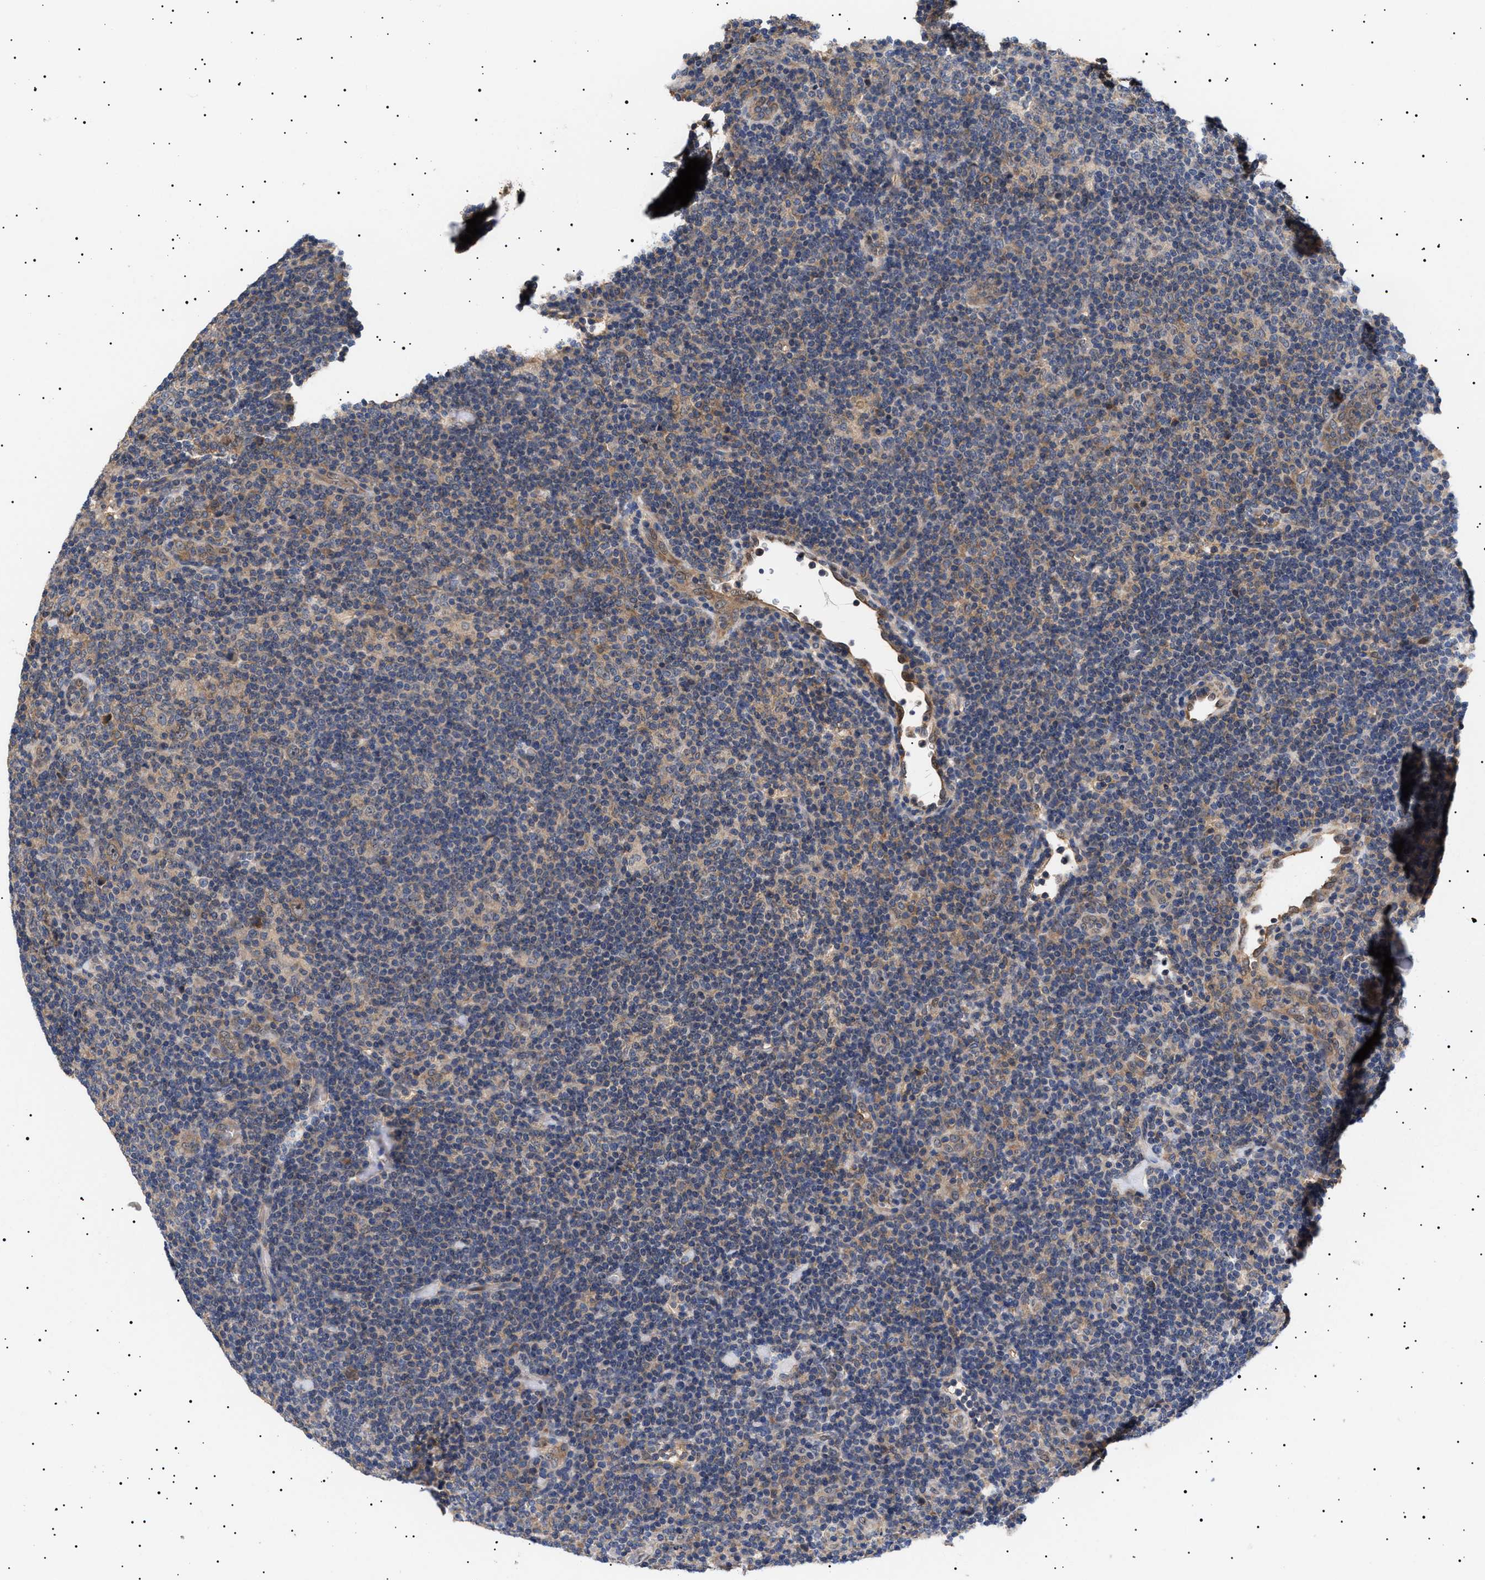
{"staining": {"intensity": "moderate", "quantity": "25%-75%", "location": "cytoplasmic/membranous,nuclear"}, "tissue": "lymphoma", "cell_type": "Tumor cells", "image_type": "cancer", "snomed": [{"axis": "morphology", "description": "Hodgkin's disease, NOS"}, {"axis": "topography", "description": "Lymph node"}], "caption": "Moderate cytoplasmic/membranous and nuclear staining for a protein is seen in about 25%-75% of tumor cells of Hodgkin's disease using immunohistochemistry.", "gene": "KRBA1", "patient": {"sex": "female", "age": 57}}